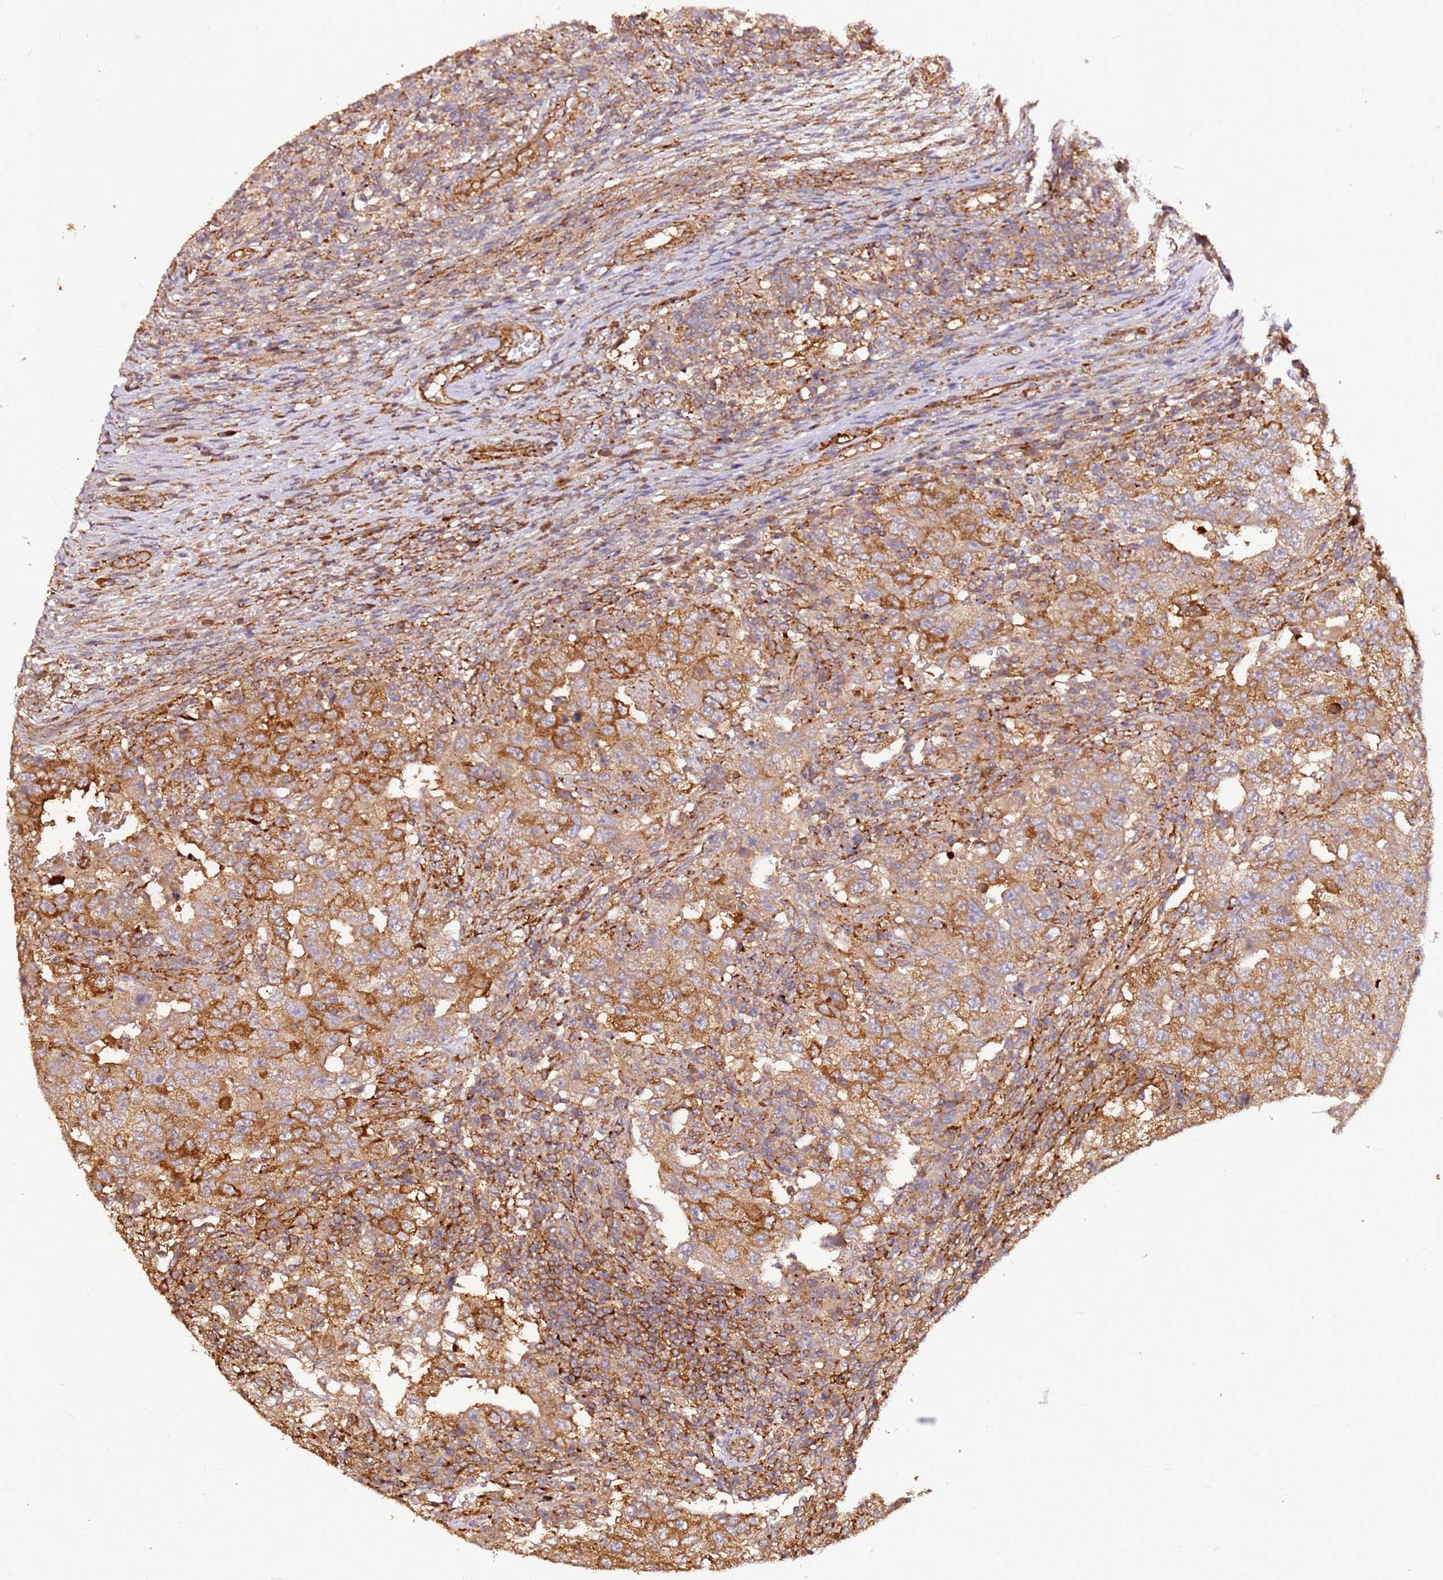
{"staining": {"intensity": "moderate", "quantity": ">75%", "location": "cytoplasmic/membranous"}, "tissue": "testis cancer", "cell_type": "Tumor cells", "image_type": "cancer", "snomed": [{"axis": "morphology", "description": "Carcinoma, Embryonal, NOS"}, {"axis": "topography", "description": "Testis"}], "caption": "A brown stain highlights moderate cytoplasmic/membranous positivity of a protein in embryonal carcinoma (testis) tumor cells.", "gene": "DVL3", "patient": {"sex": "male", "age": 26}}